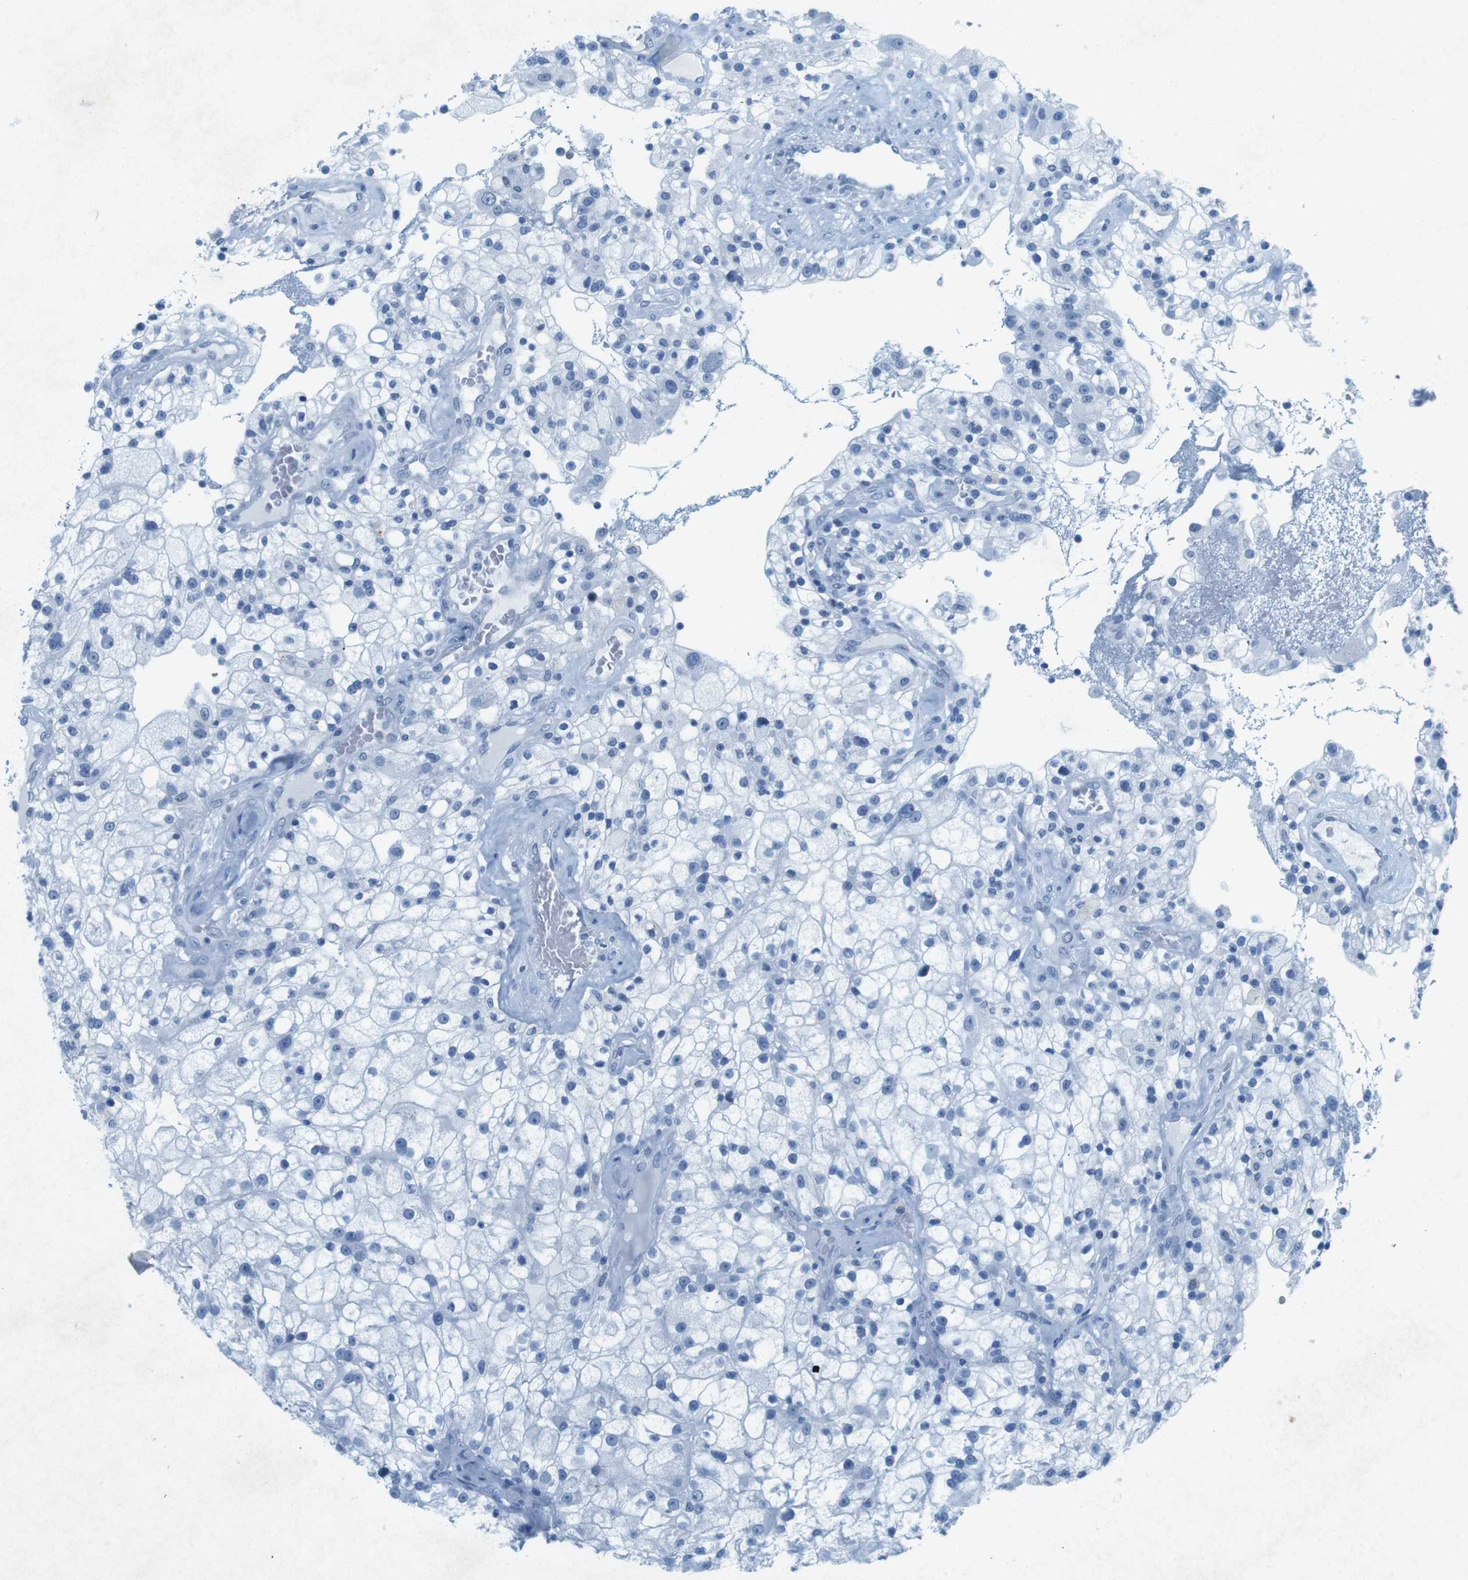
{"staining": {"intensity": "negative", "quantity": "none", "location": "none"}, "tissue": "renal cancer", "cell_type": "Tumor cells", "image_type": "cancer", "snomed": [{"axis": "morphology", "description": "Adenocarcinoma, NOS"}, {"axis": "topography", "description": "Kidney"}], "caption": "Immunohistochemistry micrograph of neoplastic tissue: human adenocarcinoma (renal) stained with DAB (3,3'-diaminobenzidine) shows no significant protein positivity in tumor cells.", "gene": "CTAG1B", "patient": {"sex": "female", "age": 52}}